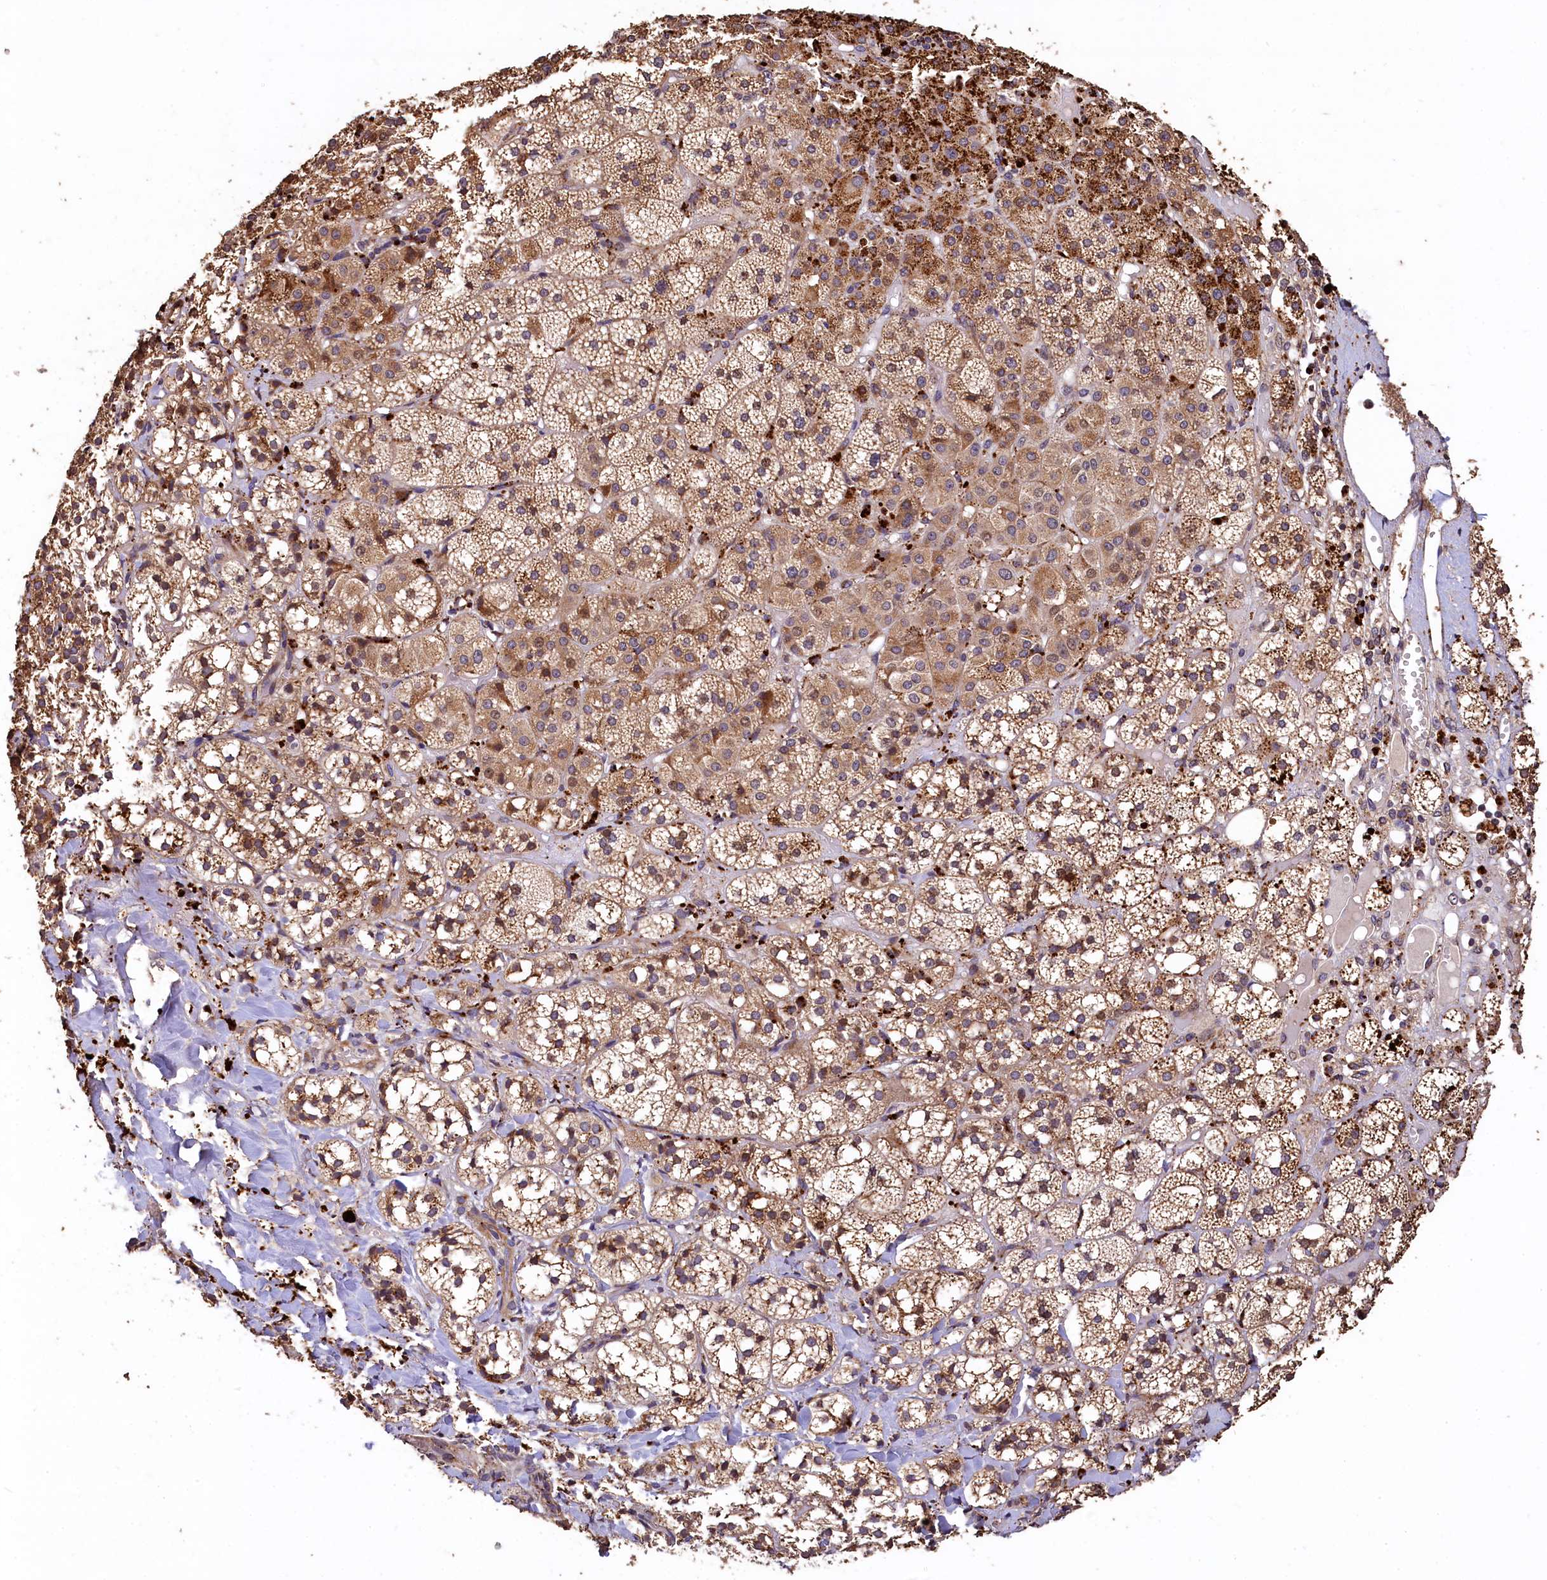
{"staining": {"intensity": "strong", "quantity": "25%-75%", "location": "cytoplasmic/membranous"}, "tissue": "adrenal gland", "cell_type": "Glandular cells", "image_type": "normal", "snomed": [{"axis": "morphology", "description": "Normal tissue, NOS"}, {"axis": "topography", "description": "Adrenal gland"}], "caption": "Immunohistochemistry (IHC) (DAB) staining of normal adrenal gland demonstrates strong cytoplasmic/membranous protein expression in approximately 25%-75% of glandular cells. The protein is stained brown, and the nuclei are stained in blue (DAB (3,3'-diaminobenzidine) IHC with brightfield microscopy, high magnification).", "gene": "LSM4", "patient": {"sex": "female", "age": 61}}